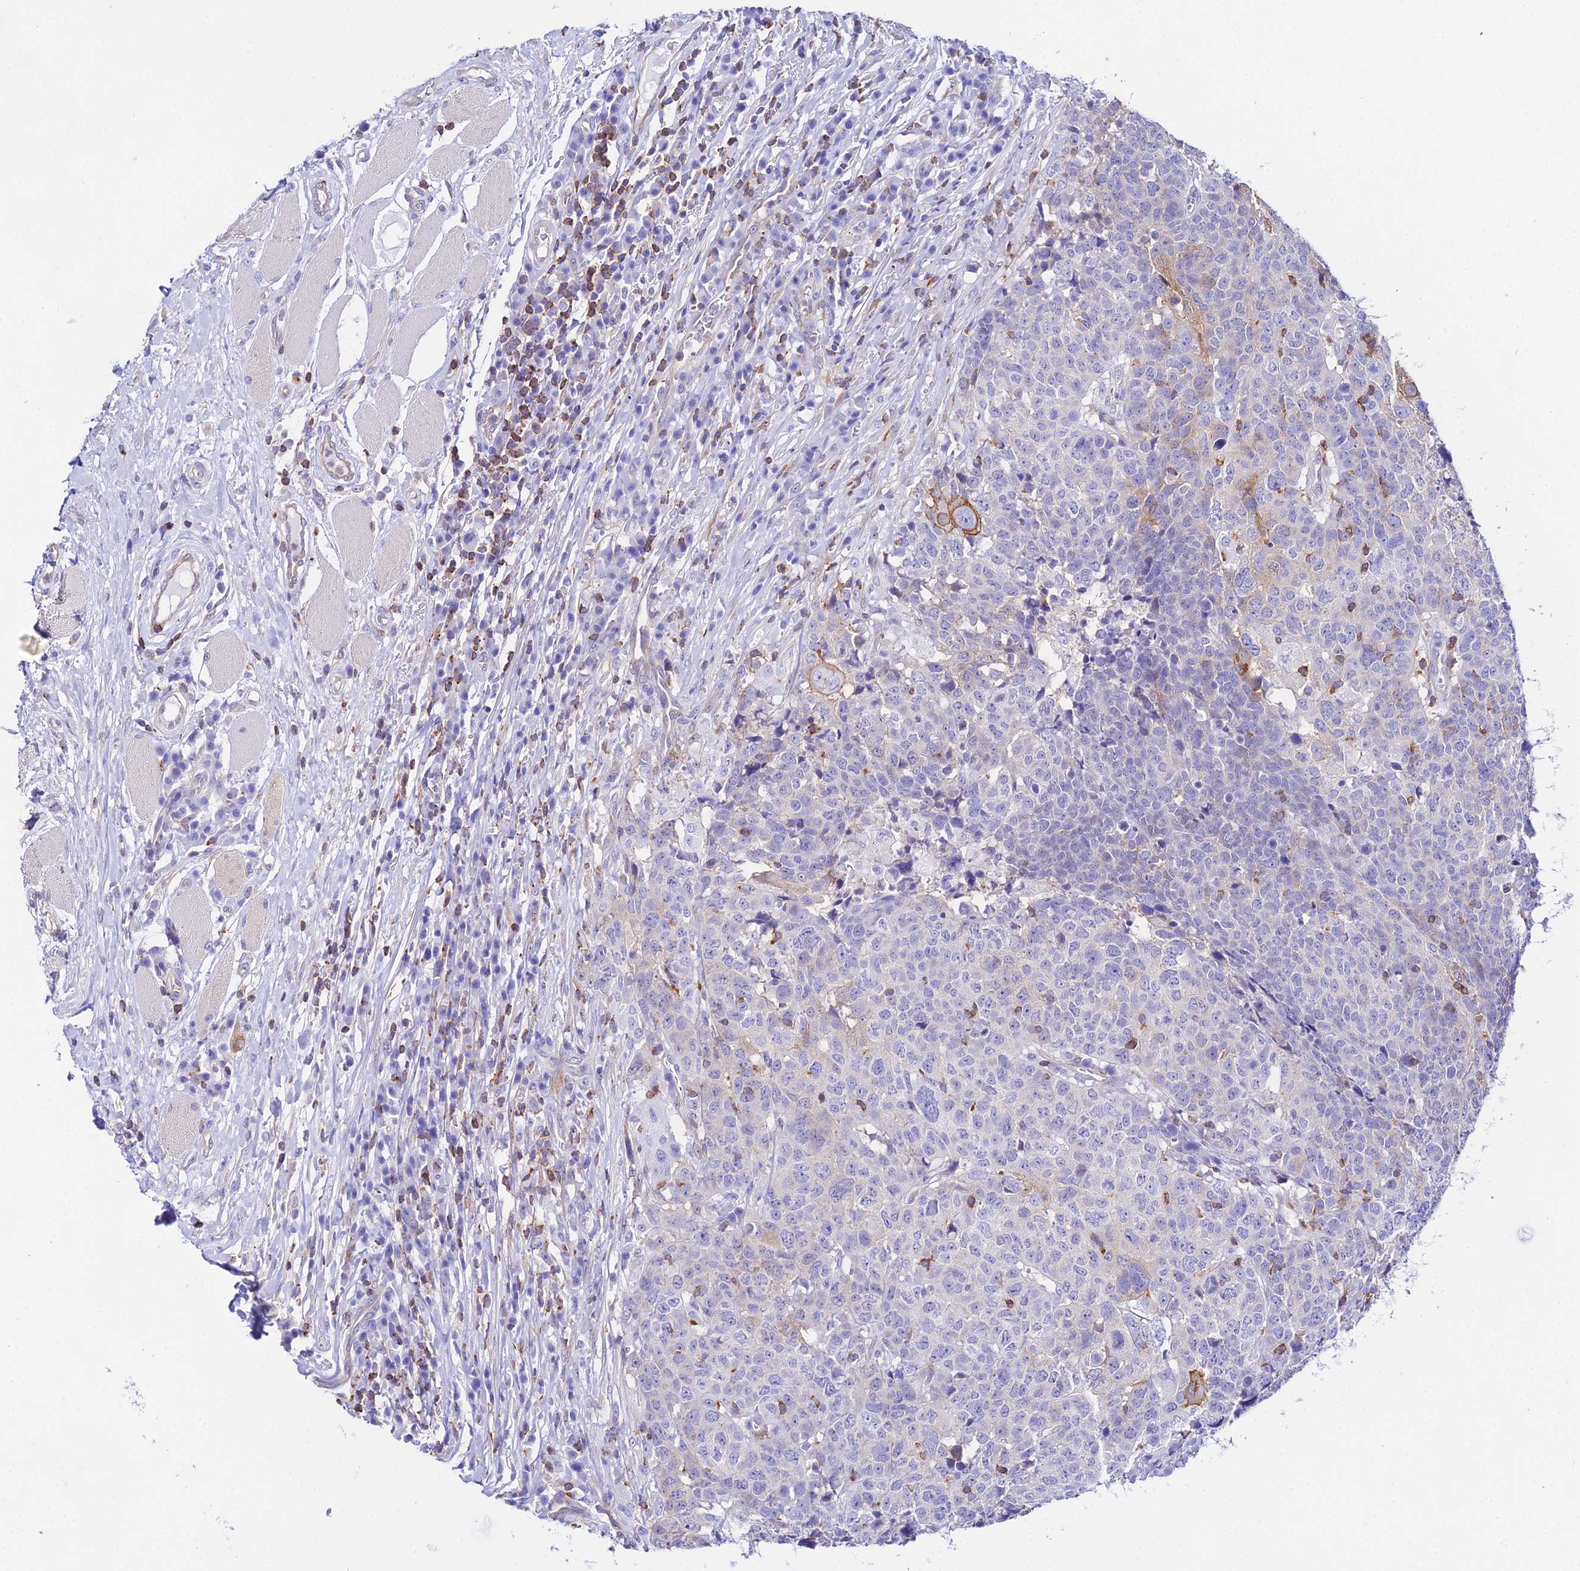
{"staining": {"intensity": "negative", "quantity": "none", "location": "none"}, "tissue": "head and neck cancer", "cell_type": "Tumor cells", "image_type": "cancer", "snomed": [{"axis": "morphology", "description": "Squamous cell carcinoma, NOS"}, {"axis": "topography", "description": "Head-Neck"}], "caption": "DAB (3,3'-diaminobenzidine) immunohistochemical staining of head and neck squamous cell carcinoma reveals no significant staining in tumor cells. (IHC, brightfield microscopy, high magnification).", "gene": "S100A16", "patient": {"sex": "male", "age": 66}}